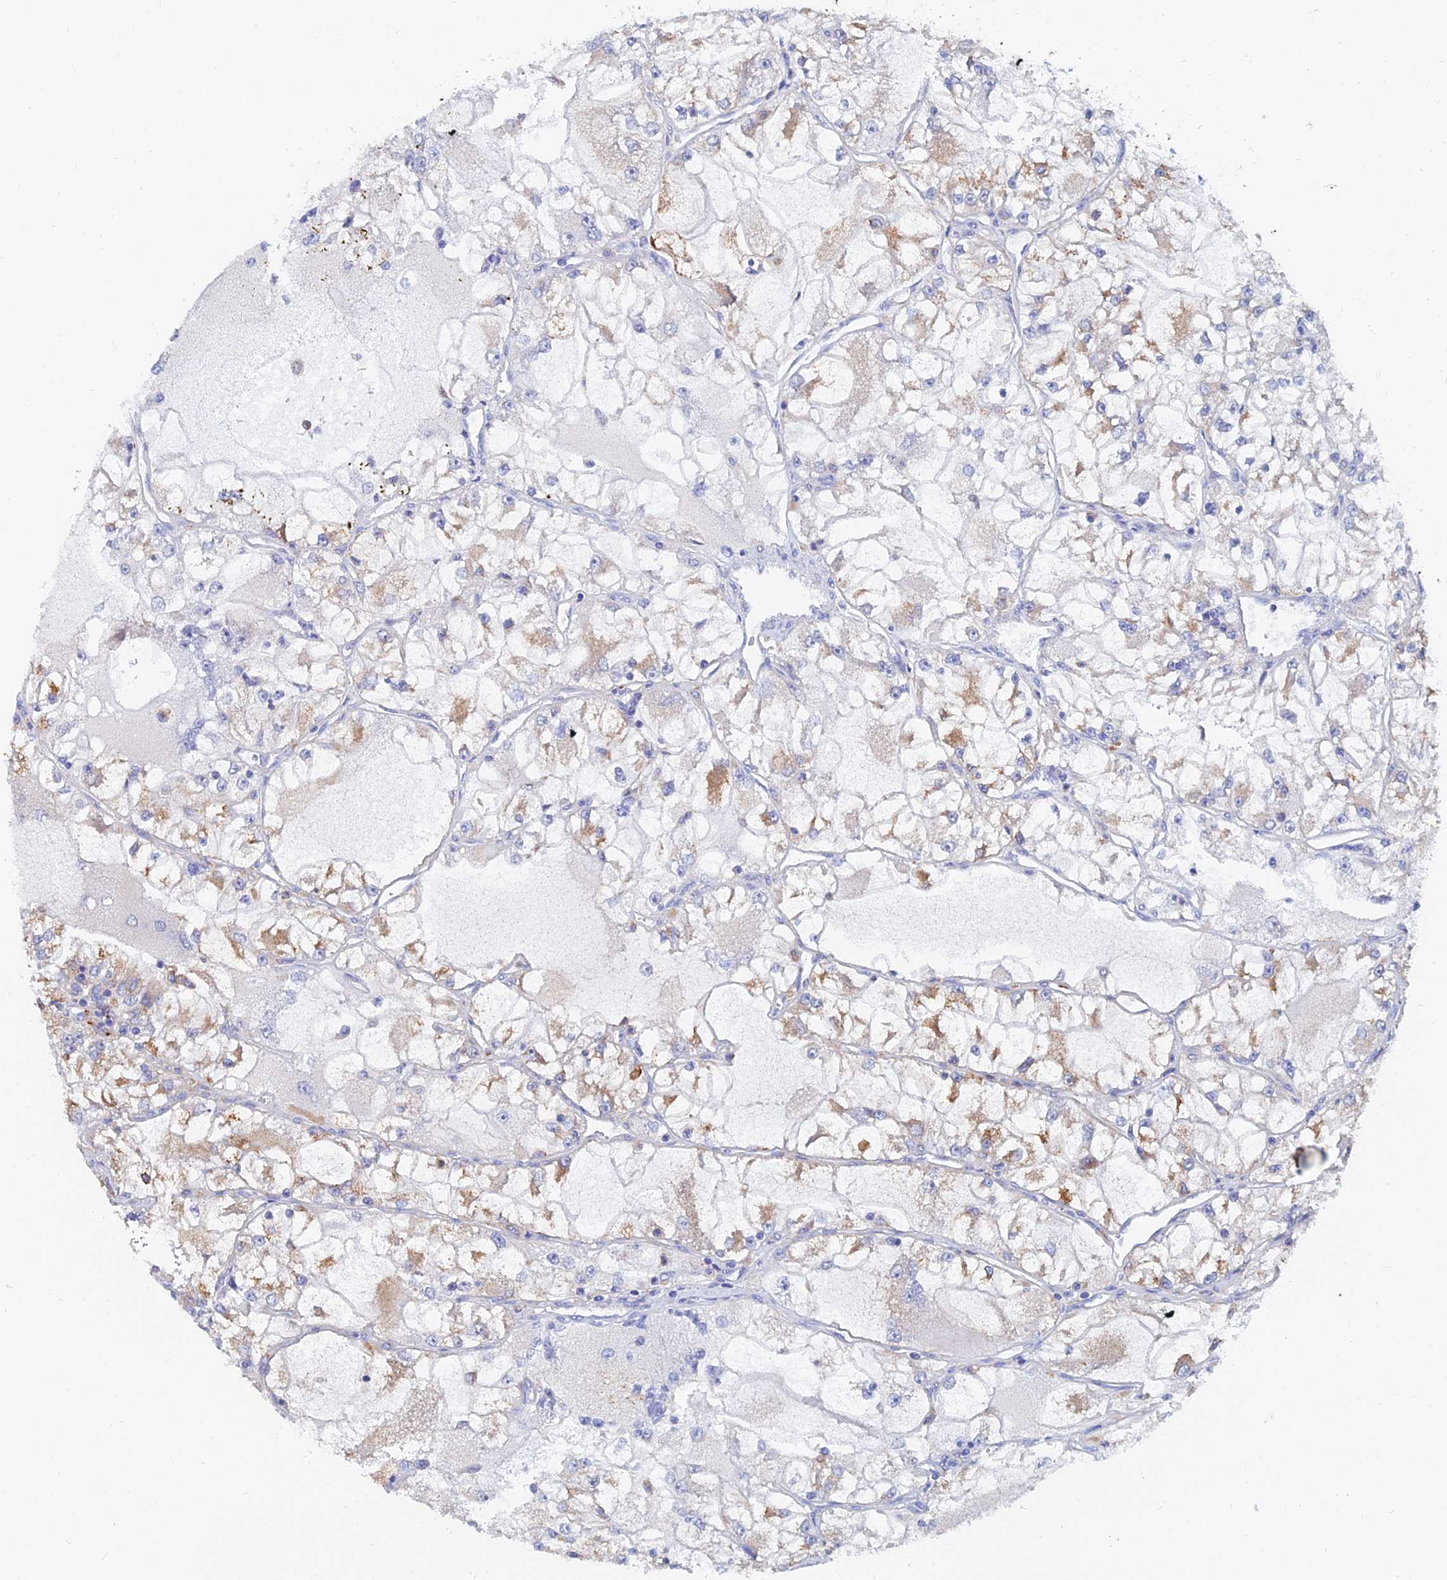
{"staining": {"intensity": "moderate", "quantity": "<25%", "location": "cytoplasmic/membranous"}, "tissue": "renal cancer", "cell_type": "Tumor cells", "image_type": "cancer", "snomed": [{"axis": "morphology", "description": "Adenocarcinoma, NOS"}, {"axis": "topography", "description": "Kidney"}], "caption": "Protein expression analysis of human renal cancer reveals moderate cytoplasmic/membranous staining in approximately <25% of tumor cells.", "gene": "SPNS1", "patient": {"sex": "female", "age": 72}}